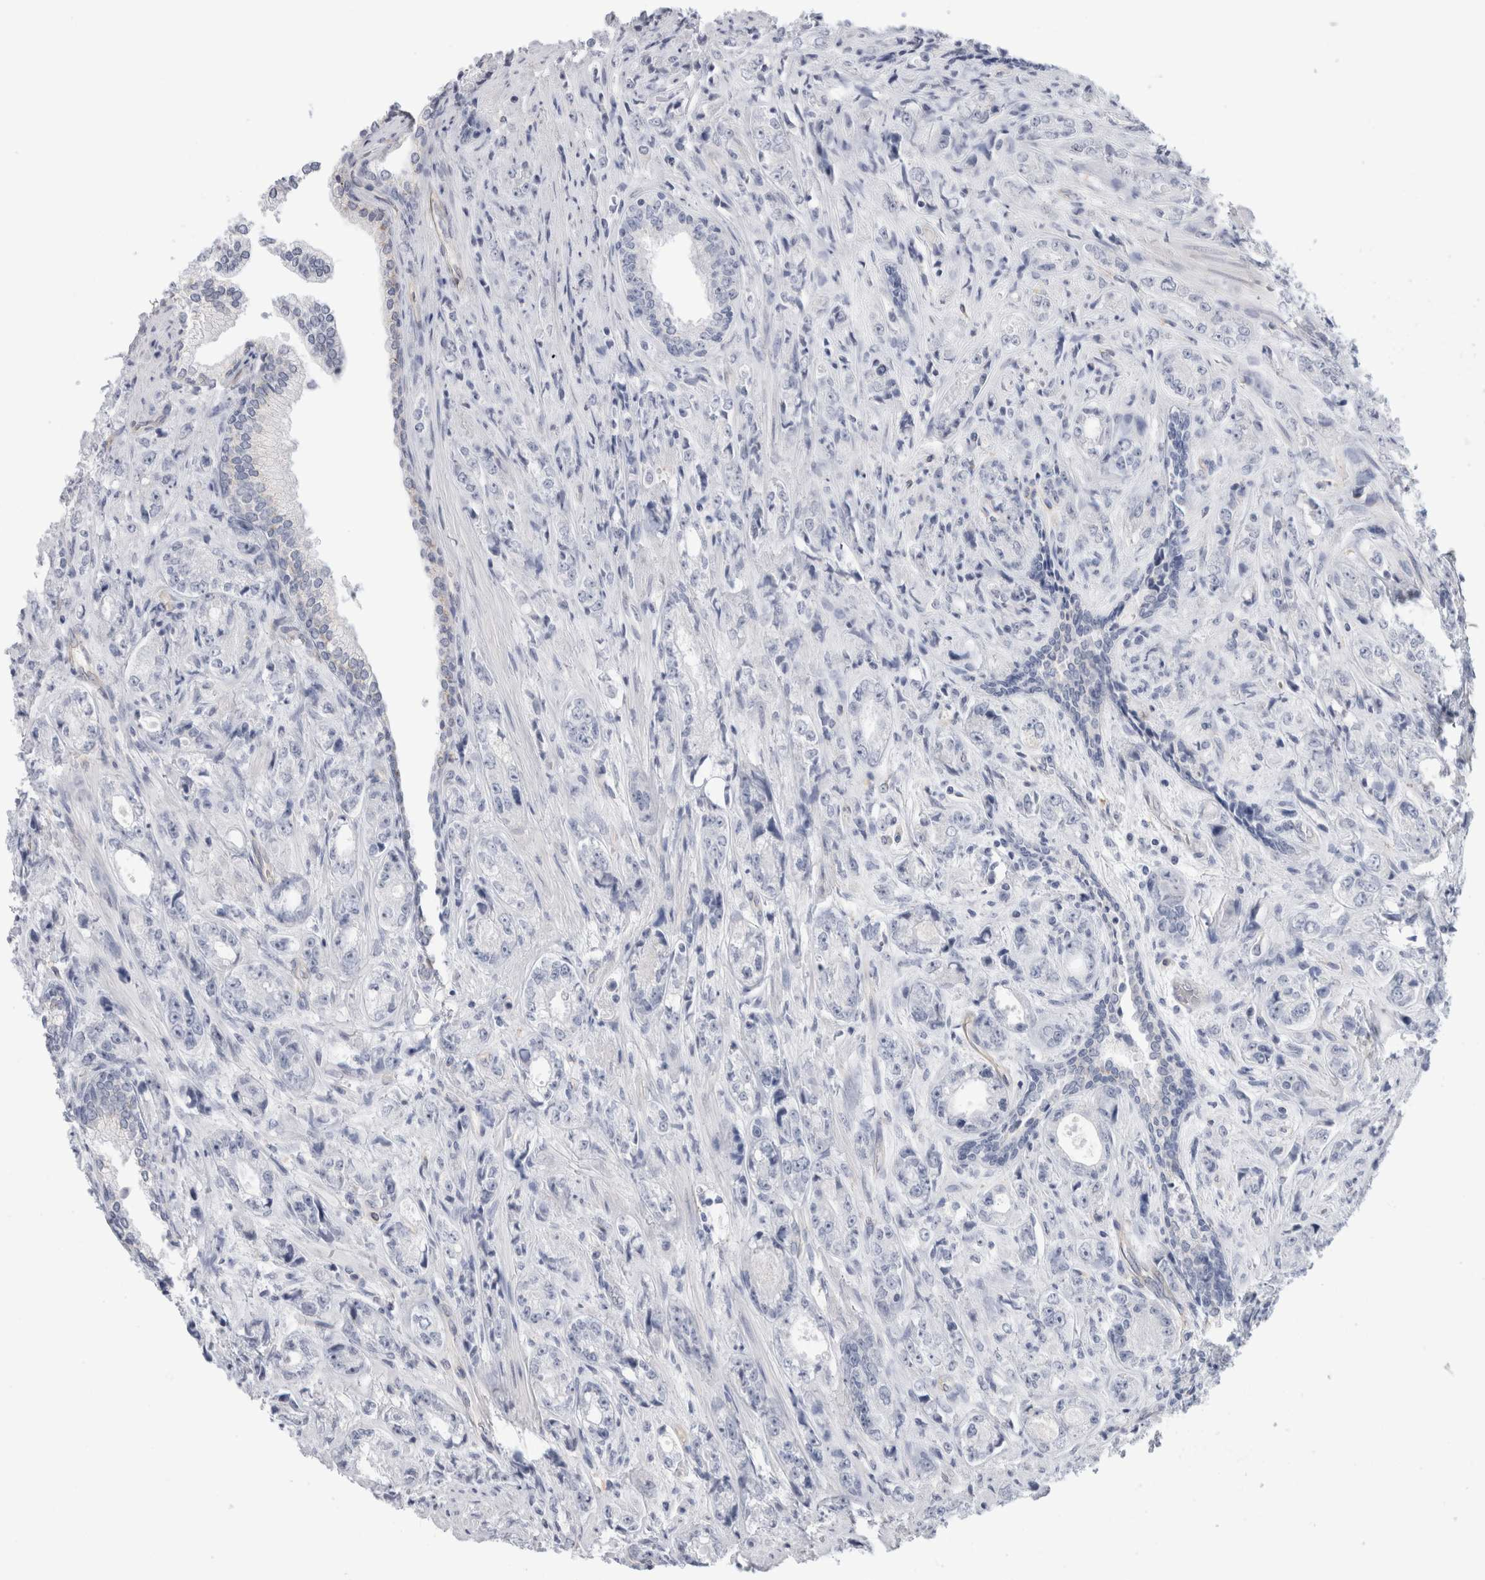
{"staining": {"intensity": "negative", "quantity": "none", "location": "none"}, "tissue": "prostate cancer", "cell_type": "Tumor cells", "image_type": "cancer", "snomed": [{"axis": "morphology", "description": "Adenocarcinoma, High grade"}, {"axis": "topography", "description": "Prostate"}], "caption": "The micrograph demonstrates no staining of tumor cells in prostate cancer.", "gene": "ANKMY1", "patient": {"sex": "male", "age": 61}}